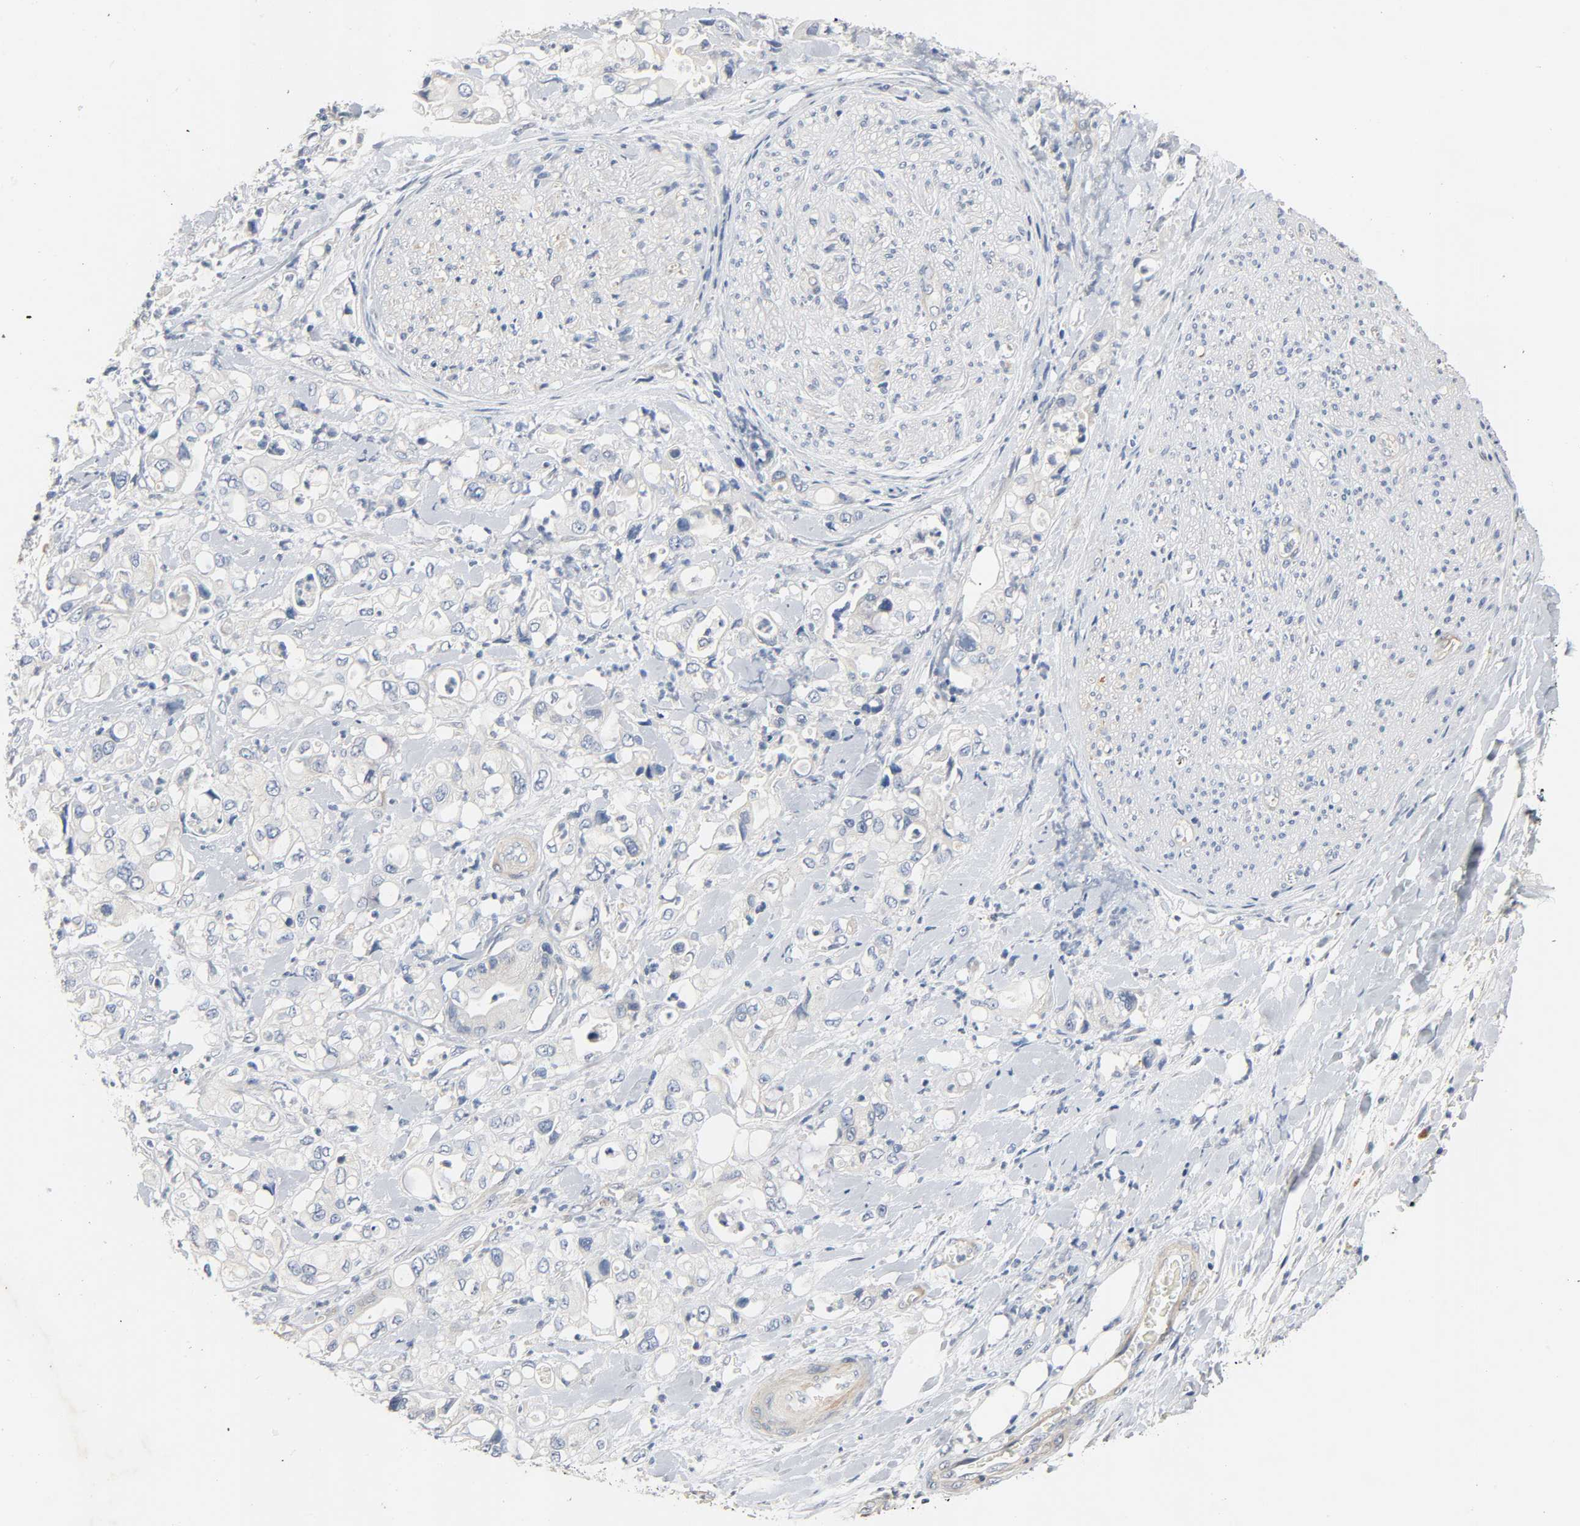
{"staining": {"intensity": "weak", "quantity": "<25%", "location": "cytoplasmic/membranous"}, "tissue": "pancreatic cancer", "cell_type": "Tumor cells", "image_type": "cancer", "snomed": [{"axis": "morphology", "description": "Adenocarcinoma, NOS"}, {"axis": "topography", "description": "Pancreas"}], "caption": "Tumor cells are negative for protein expression in human pancreatic cancer (adenocarcinoma).", "gene": "ARPC1A", "patient": {"sex": "male", "age": 70}}